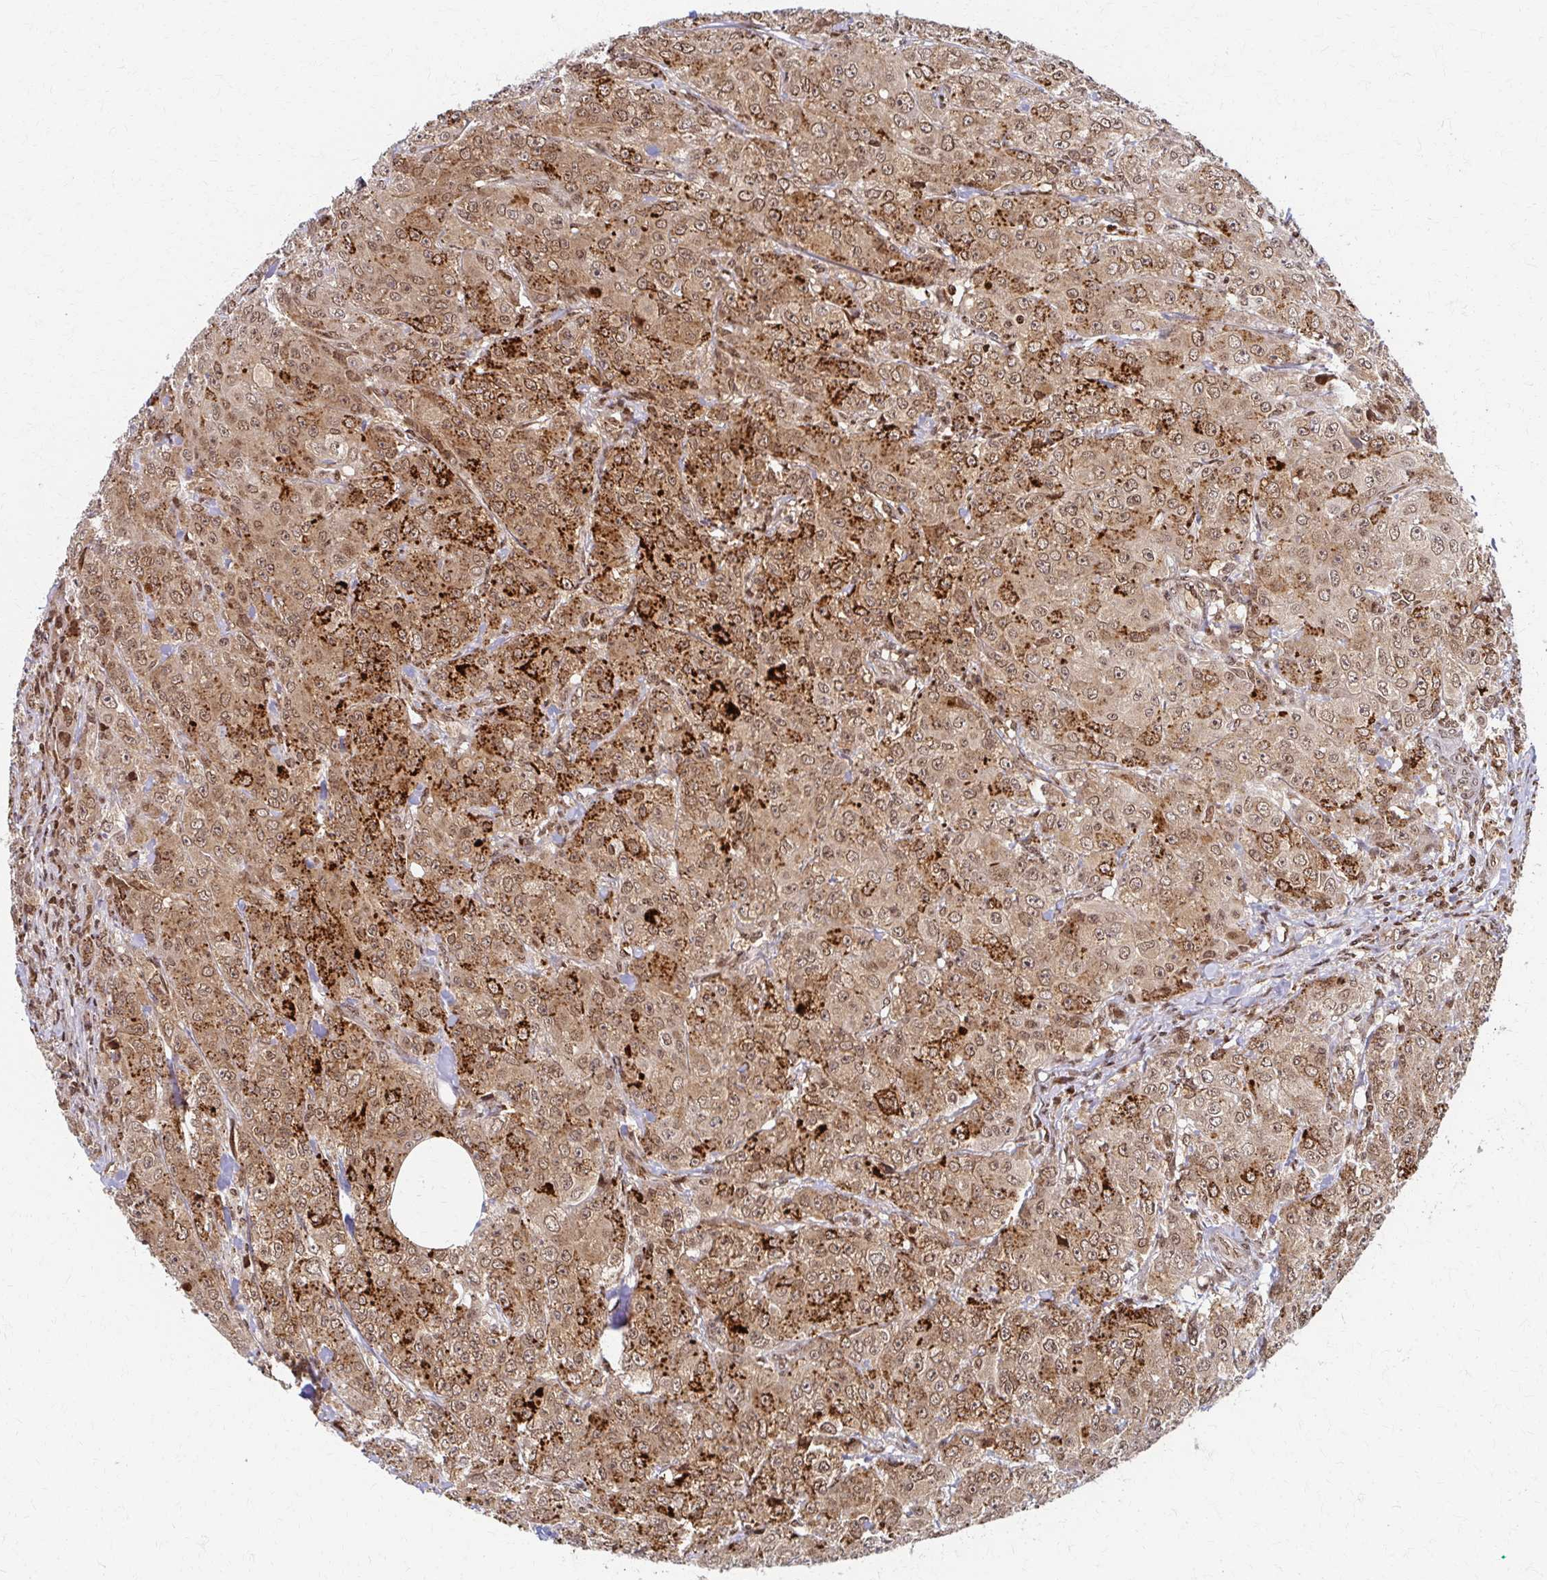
{"staining": {"intensity": "moderate", "quantity": "25%-75%", "location": "cytoplasmic/membranous,nuclear"}, "tissue": "breast cancer", "cell_type": "Tumor cells", "image_type": "cancer", "snomed": [{"axis": "morphology", "description": "Normal tissue, NOS"}, {"axis": "morphology", "description": "Duct carcinoma"}, {"axis": "topography", "description": "Breast"}], "caption": "About 25%-75% of tumor cells in intraductal carcinoma (breast) display moderate cytoplasmic/membranous and nuclear protein staining as visualized by brown immunohistochemical staining.", "gene": "PSMD7", "patient": {"sex": "female", "age": 43}}